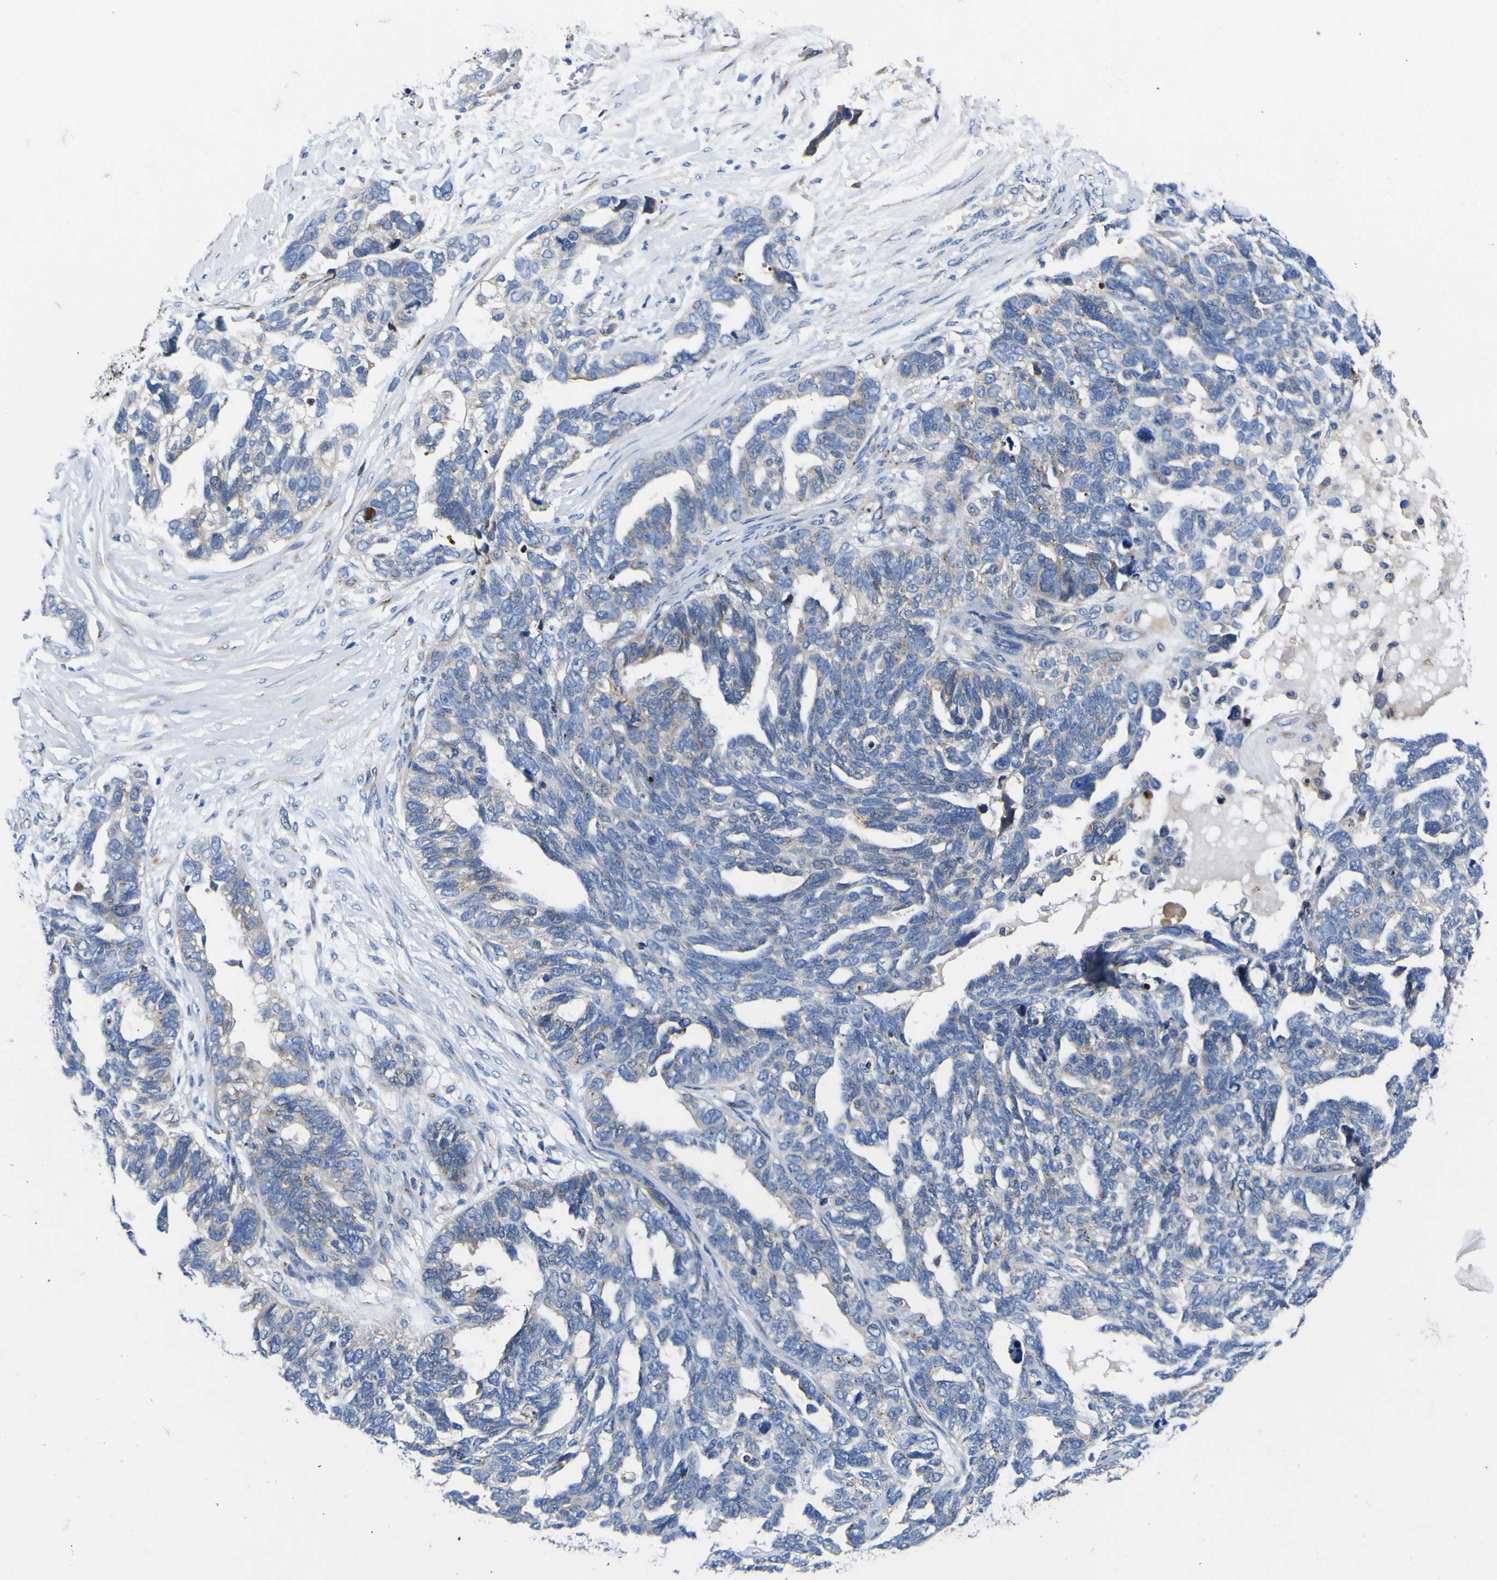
{"staining": {"intensity": "negative", "quantity": "none", "location": "none"}, "tissue": "ovarian cancer", "cell_type": "Tumor cells", "image_type": "cancer", "snomed": [{"axis": "morphology", "description": "Cystadenocarcinoma, serous, NOS"}, {"axis": "topography", "description": "Ovary"}], "caption": "IHC histopathology image of neoplastic tissue: ovarian cancer stained with DAB demonstrates no significant protein positivity in tumor cells.", "gene": "COA1", "patient": {"sex": "female", "age": 79}}